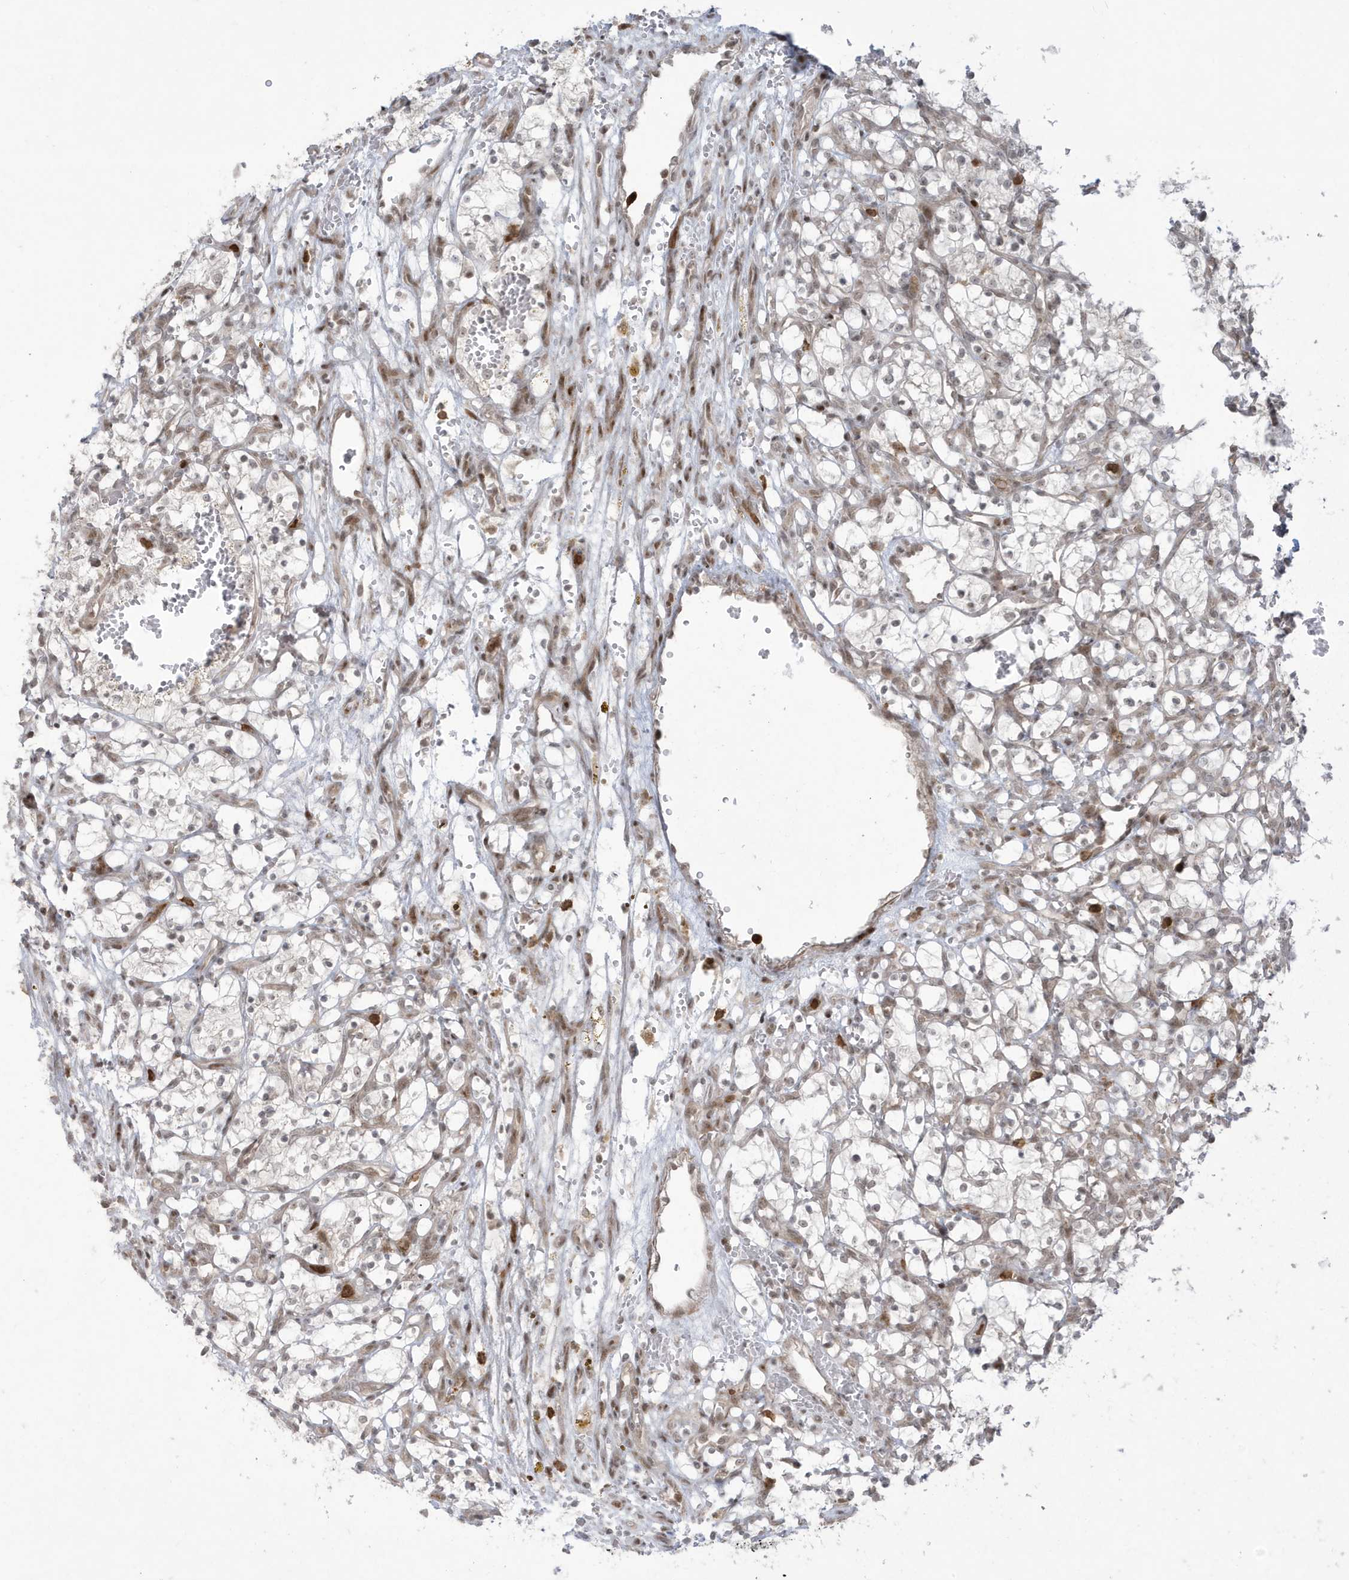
{"staining": {"intensity": "weak", "quantity": "<25%", "location": "nuclear"}, "tissue": "renal cancer", "cell_type": "Tumor cells", "image_type": "cancer", "snomed": [{"axis": "morphology", "description": "Adenocarcinoma, NOS"}, {"axis": "topography", "description": "Kidney"}], "caption": "An image of renal cancer stained for a protein exhibits no brown staining in tumor cells.", "gene": "C1orf52", "patient": {"sex": "female", "age": 69}}